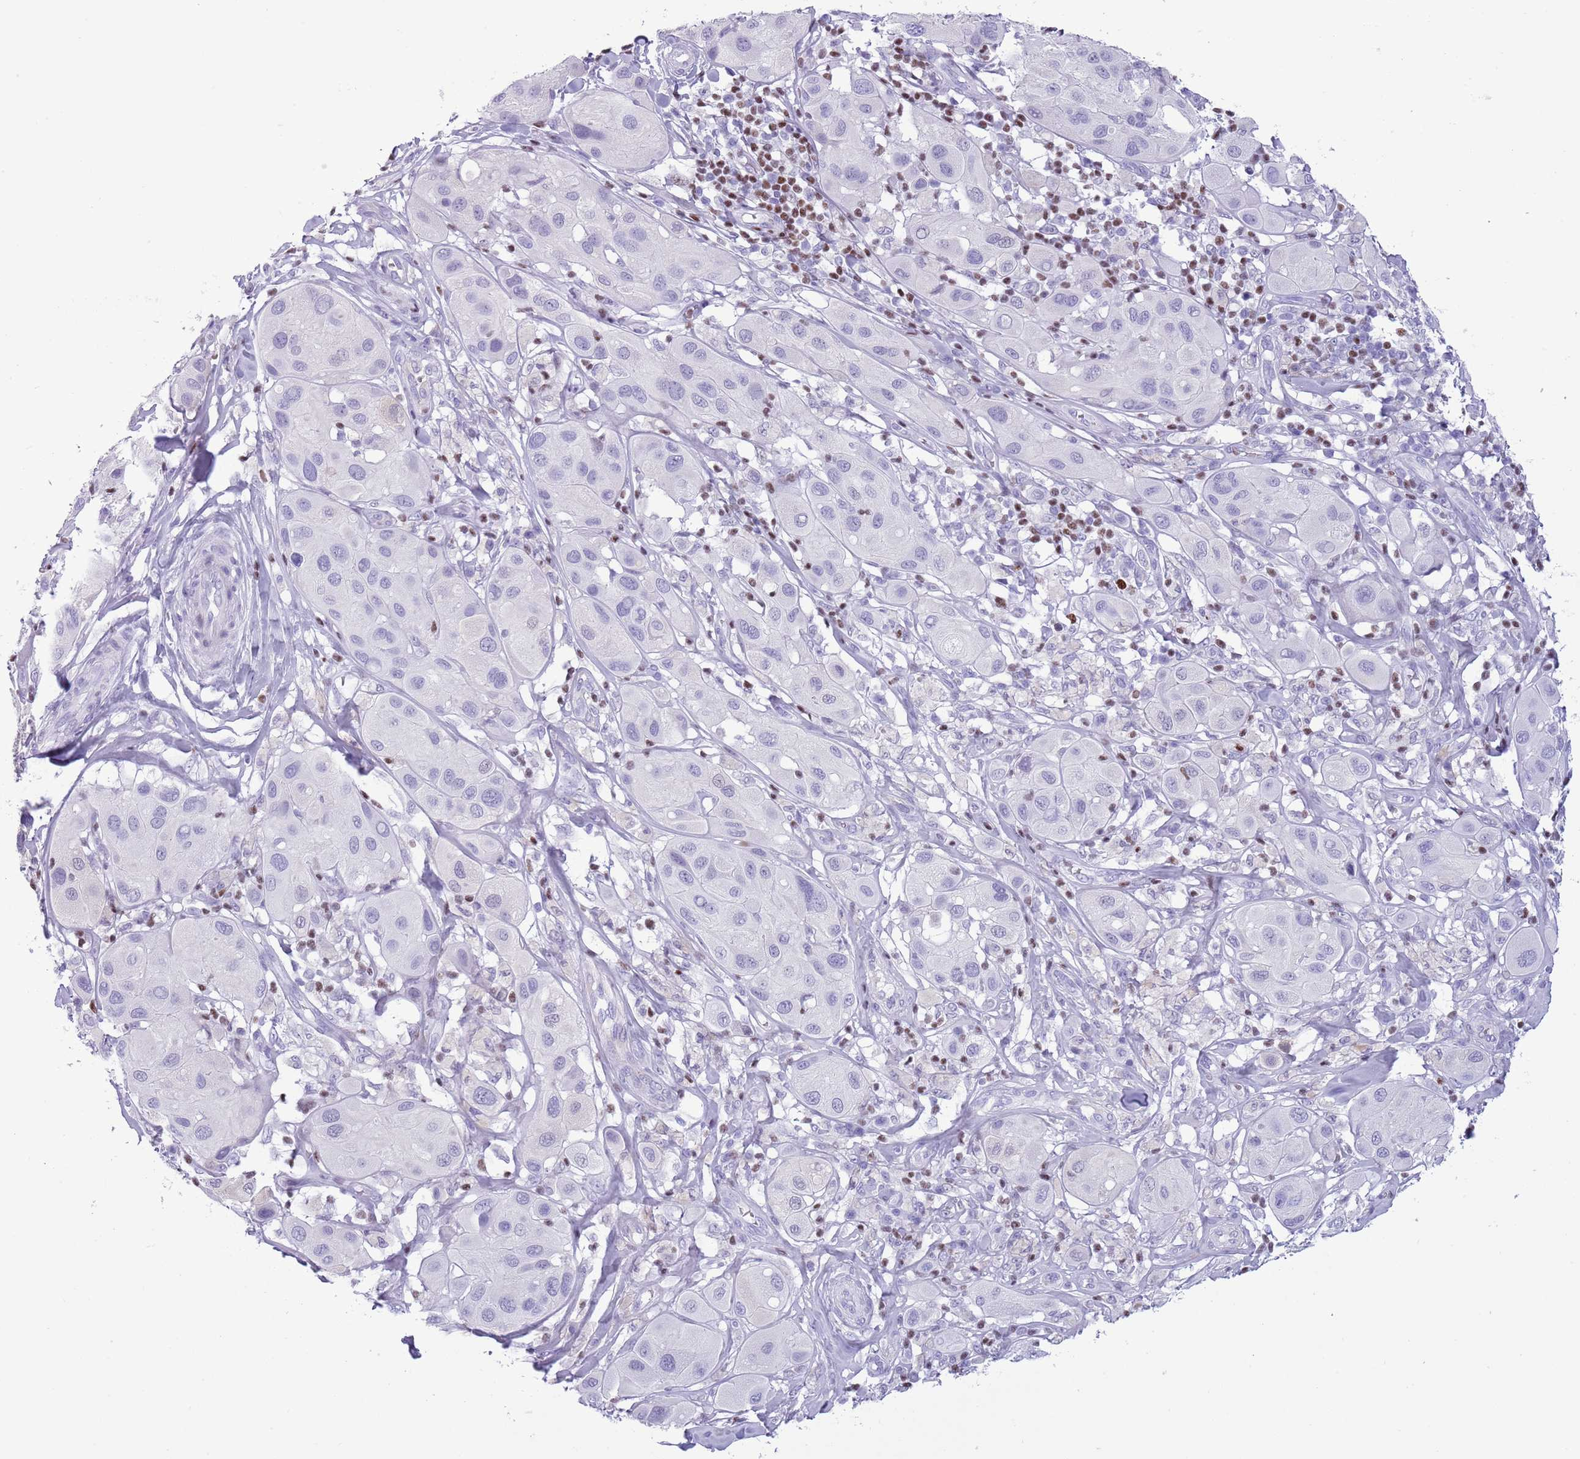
{"staining": {"intensity": "negative", "quantity": "none", "location": "none"}, "tissue": "melanoma", "cell_type": "Tumor cells", "image_type": "cancer", "snomed": [{"axis": "morphology", "description": "Malignant melanoma, Metastatic site"}, {"axis": "topography", "description": "Skin"}], "caption": "Tumor cells are negative for brown protein staining in malignant melanoma (metastatic site).", "gene": "BCL11B", "patient": {"sex": "male", "age": 41}}